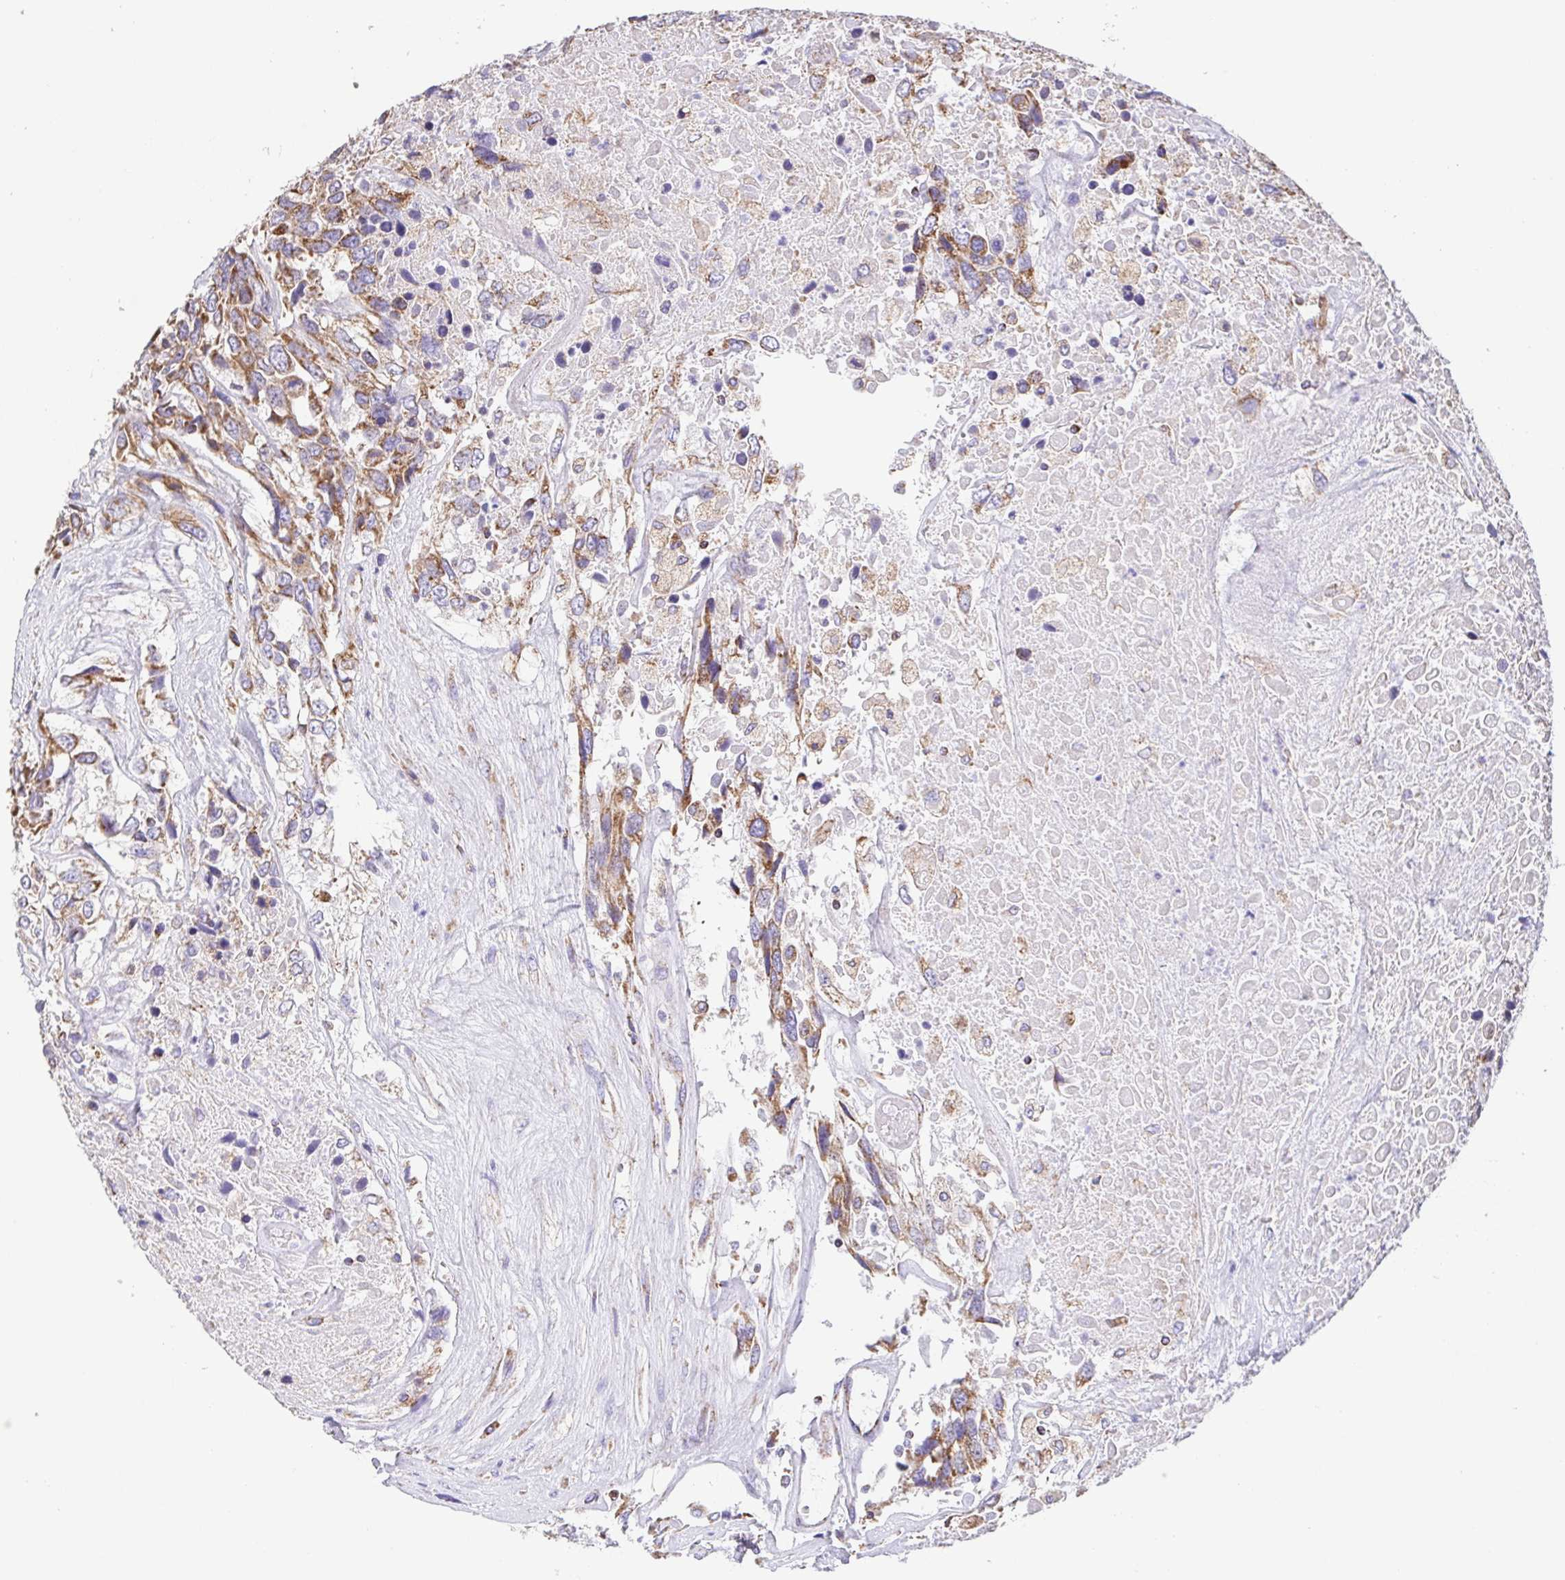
{"staining": {"intensity": "moderate", "quantity": ">75%", "location": "cytoplasmic/membranous"}, "tissue": "urothelial cancer", "cell_type": "Tumor cells", "image_type": "cancer", "snomed": [{"axis": "morphology", "description": "Urothelial carcinoma, High grade"}, {"axis": "topography", "description": "Urinary bladder"}], "caption": "Immunohistochemical staining of urothelial cancer demonstrates medium levels of moderate cytoplasmic/membranous protein expression in approximately >75% of tumor cells.", "gene": "GINM1", "patient": {"sex": "female", "age": 70}}